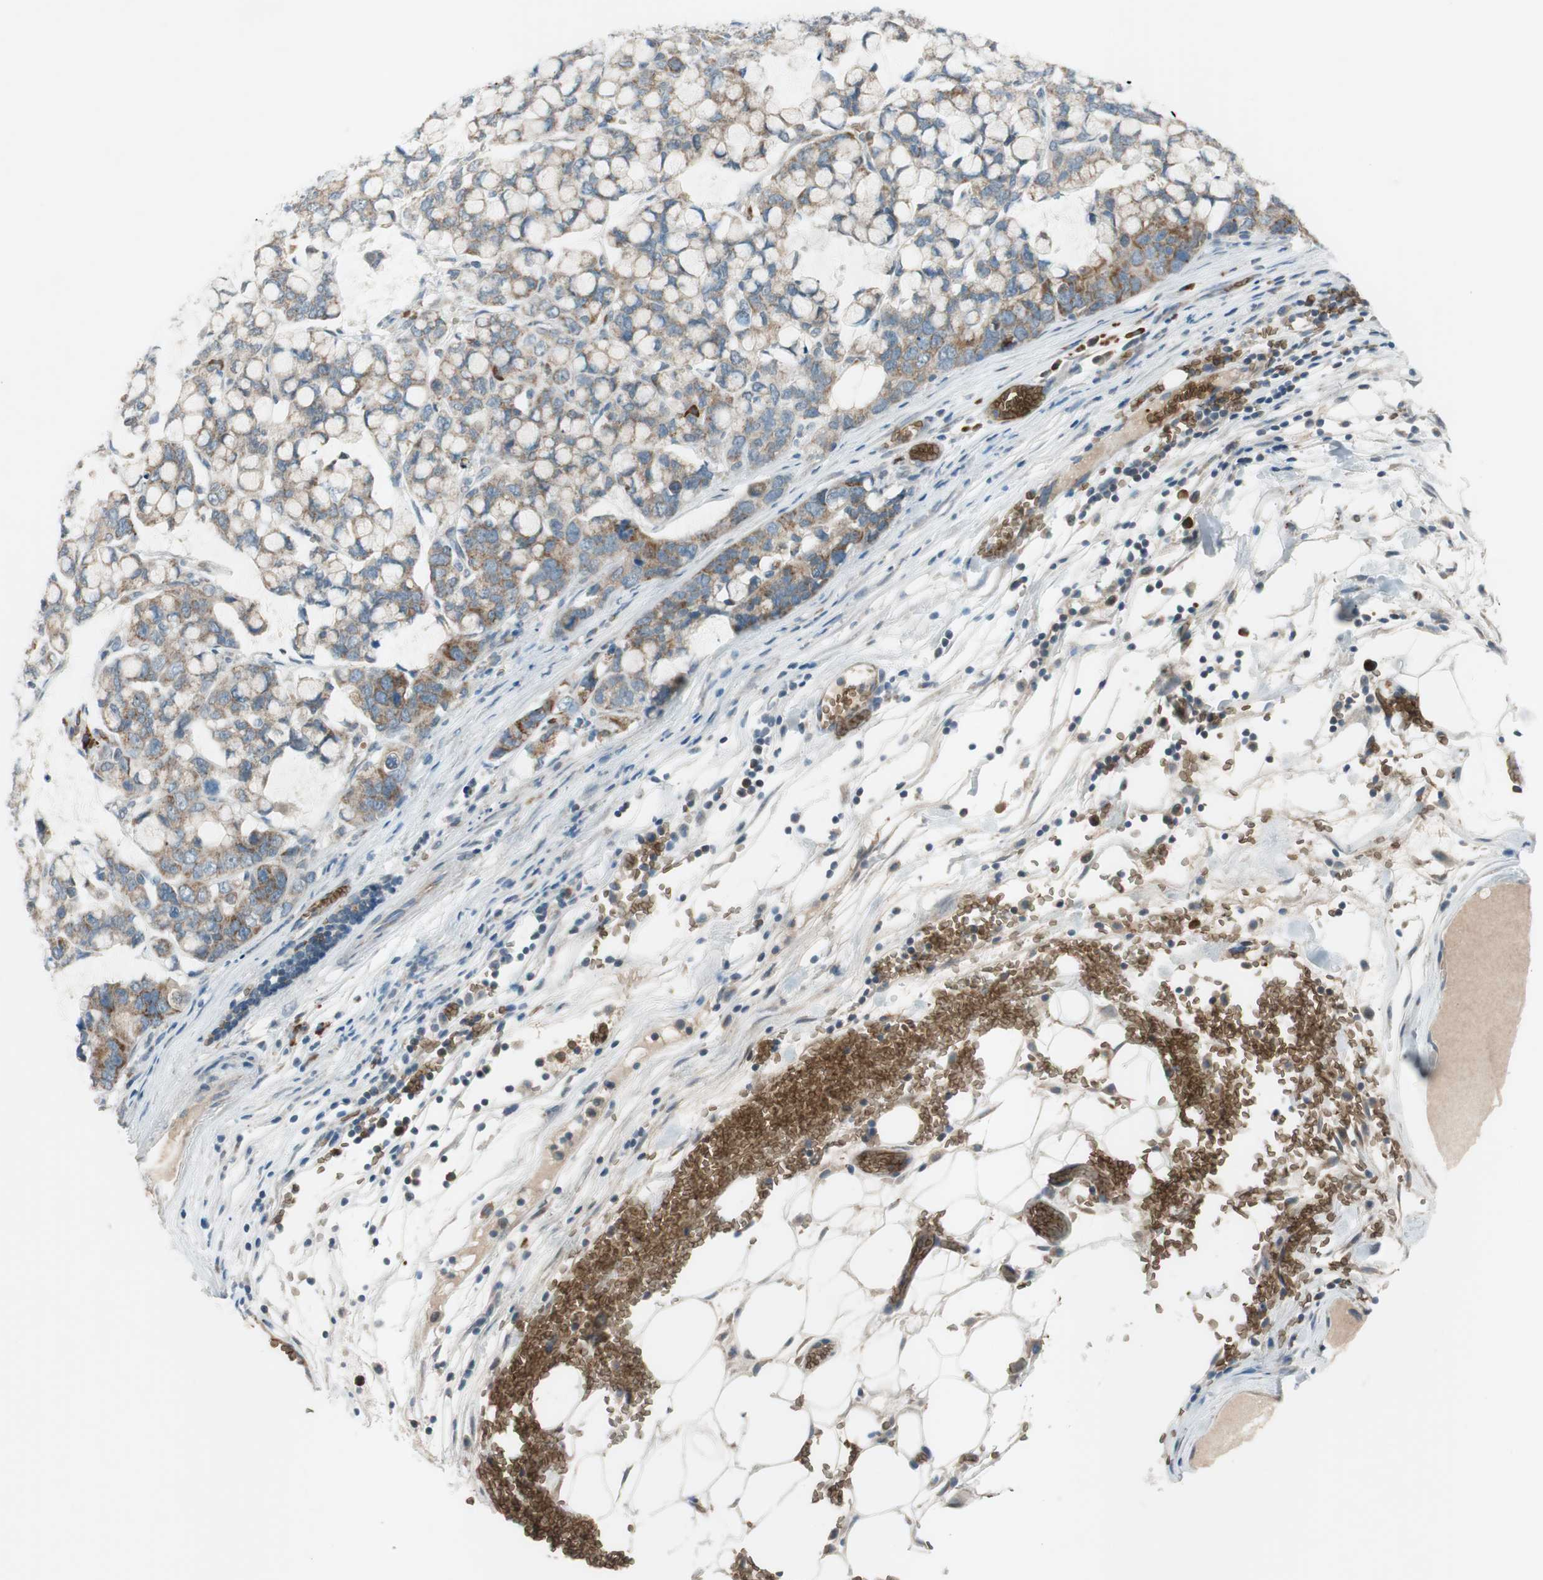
{"staining": {"intensity": "moderate", "quantity": ">75%", "location": "cytoplasmic/membranous"}, "tissue": "stomach cancer", "cell_type": "Tumor cells", "image_type": "cancer", "snomed": [{"axis": "morphology", "description": "Adenocarcinoma, NOS"}, {"axis": "topography", "description": "Stomach, lower"}], "caption": "About >75% of tumor cells in human stomach cancer (adenocarcinoma) demonstrate moderate cytoplasmic/membranous protein positivity as visualized by brown immunohistochemical staining.", "gene": "GYPC", "patient": {"sex": "male", "age": 84}}